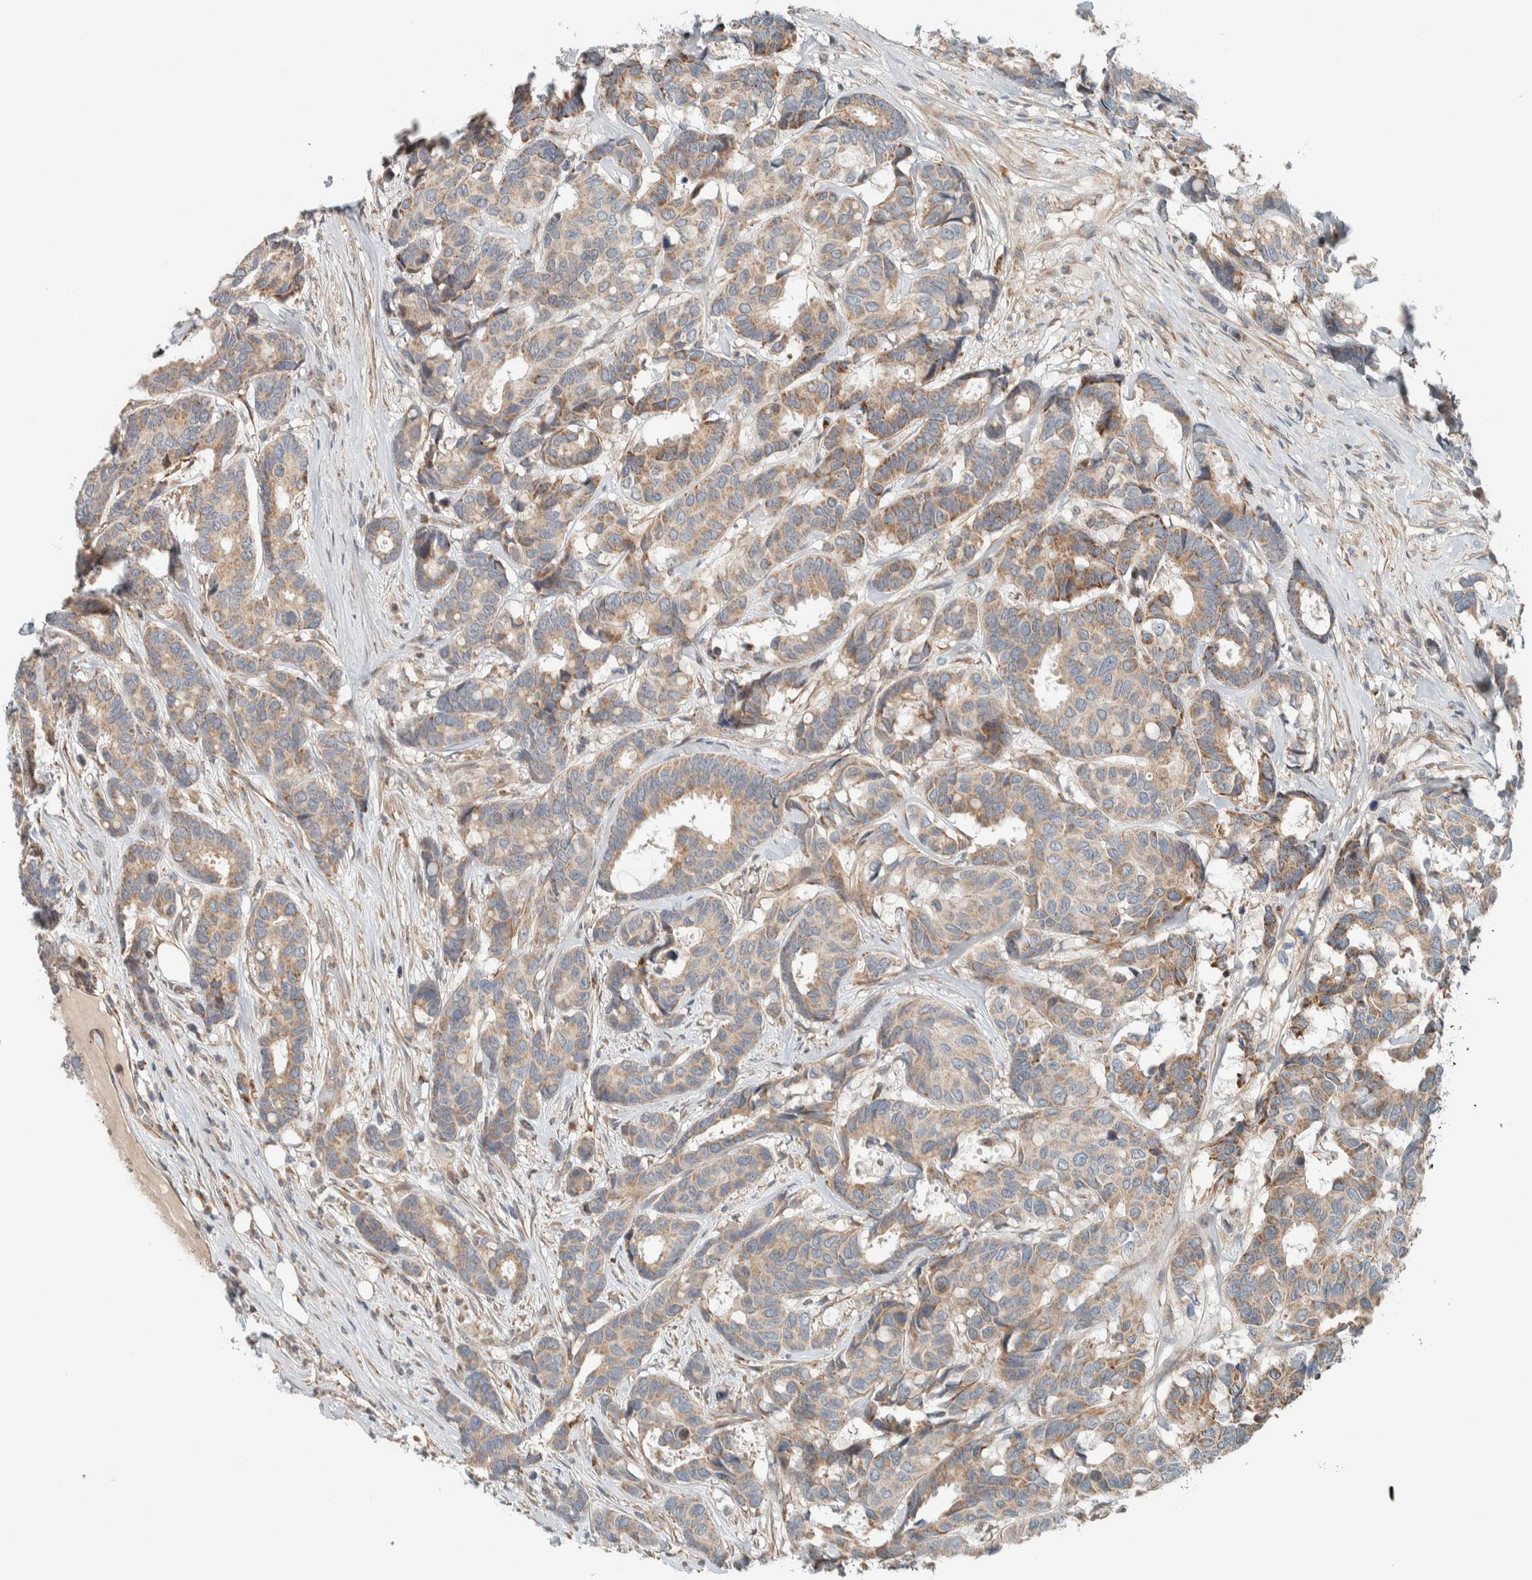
{"staining": {"intensity": "moderate", "quantity": ">75%", "location": "cytoplasmic/membranous"}, "tissue": "breast cancer", "cell_type": "Tumor cells", "image_type": "cancer", "snomed": [{"axis": "morphology", "description": "Duct carcinoma"}, {"axis": "topography", "description": "Breast"}], "caption": "Breast cancer stained with a protein marker shows moderate staining in tumor cells.", "gene": "SLFN12L", "patient": {"sex": "female", "age": 87}}